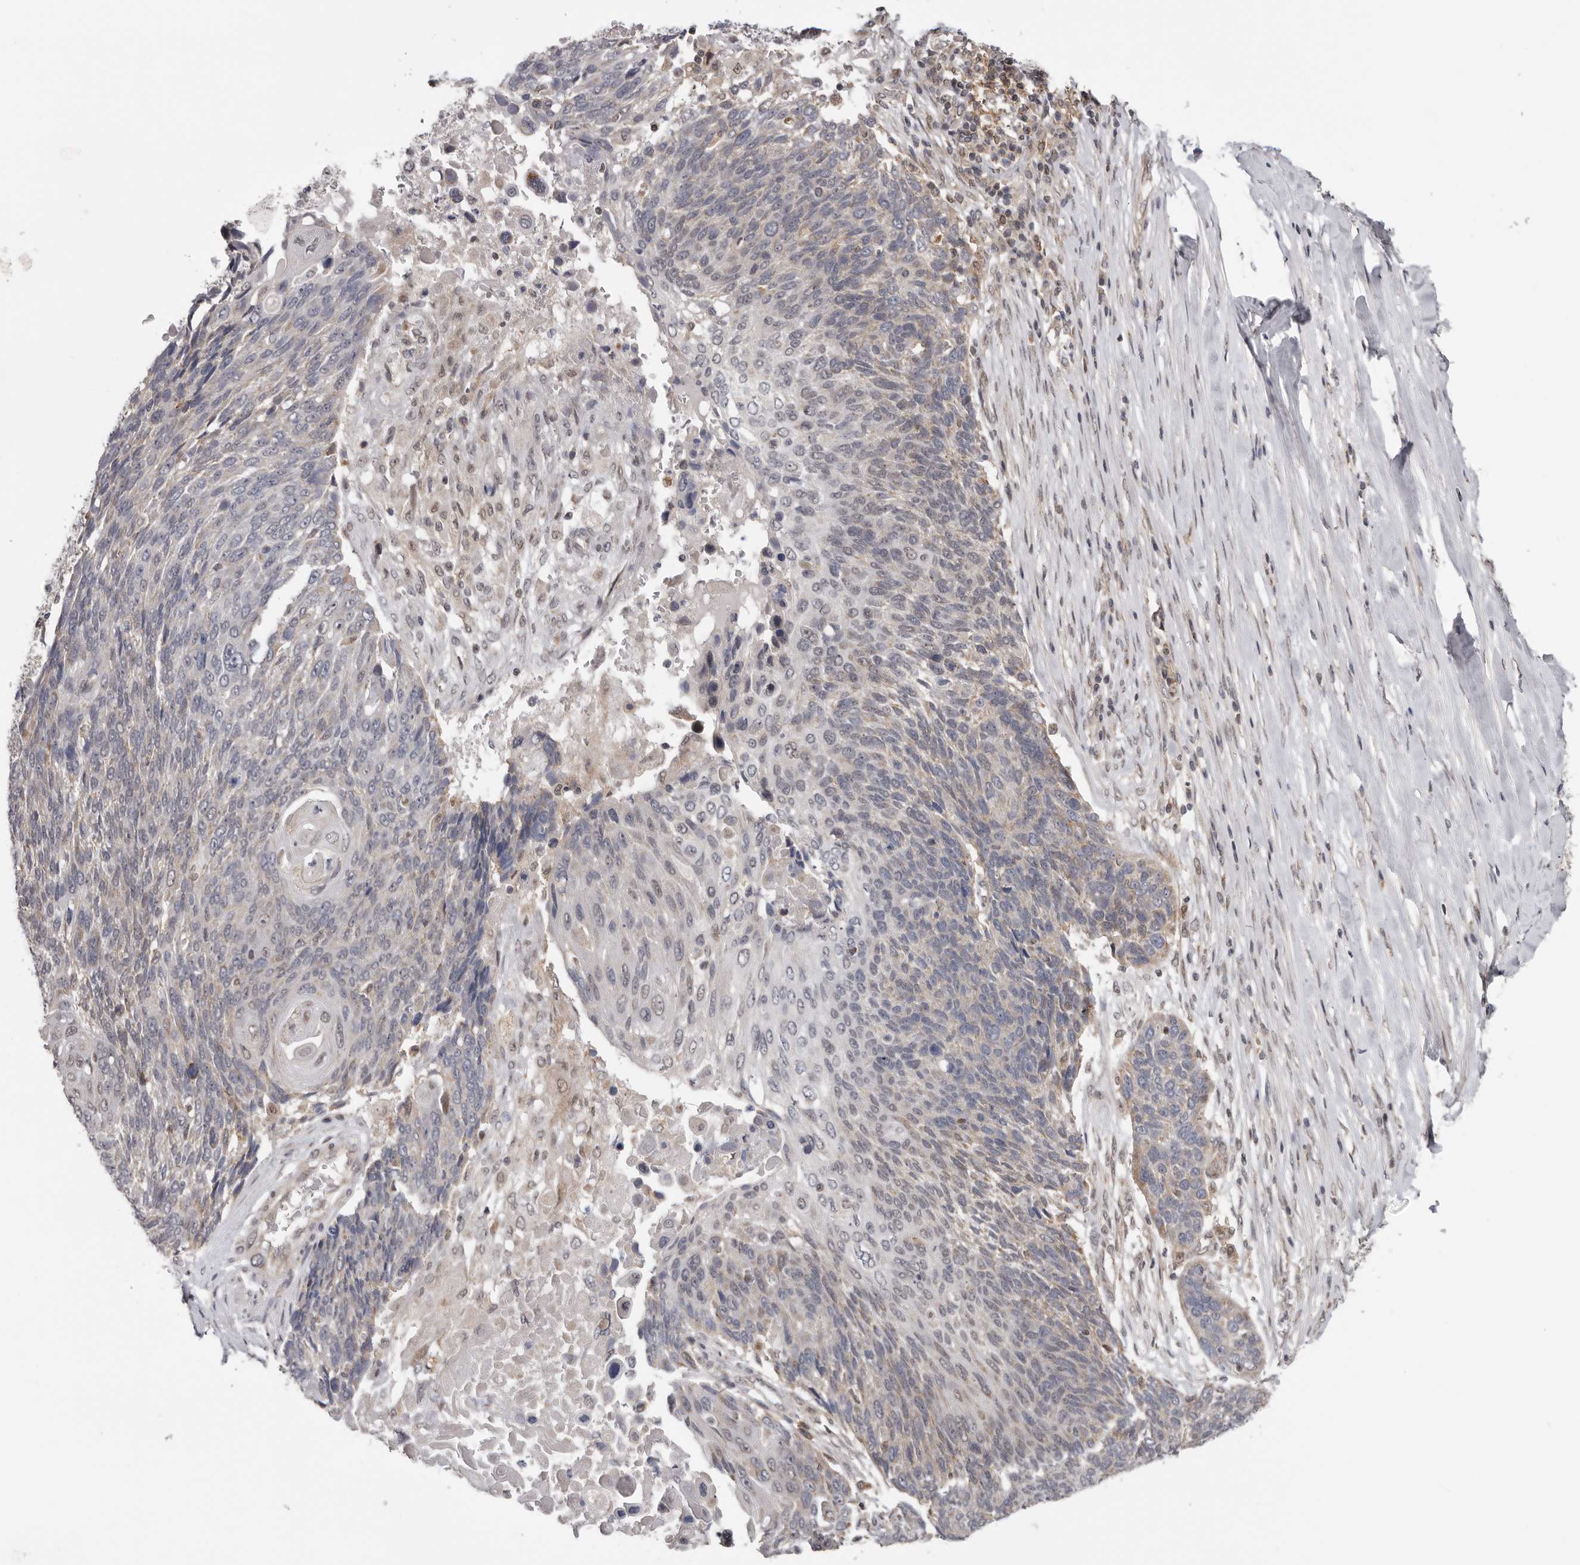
{"staining": {"intensity": "weak", "quantity": "<25%", "location": "cytoplasmic/membranous"}, "tissue": "lung cancer", "cell_type": "Tumor cells", "image_type": "cancer", "snomed": [{"axis": "morphology", "description": "Squamous cell carcinoma, NOS"}, {"axis": "topography", "description": "Lung"}], "caption": "DAB (3,3'-diaminobenzidine) immunohistochemical staining of lung cancer (squamous cell carcinoma) displays no significant expression in tumor cells.", "gene": "MOGAT2", "patient": {"sex": "male", "age": 66}}